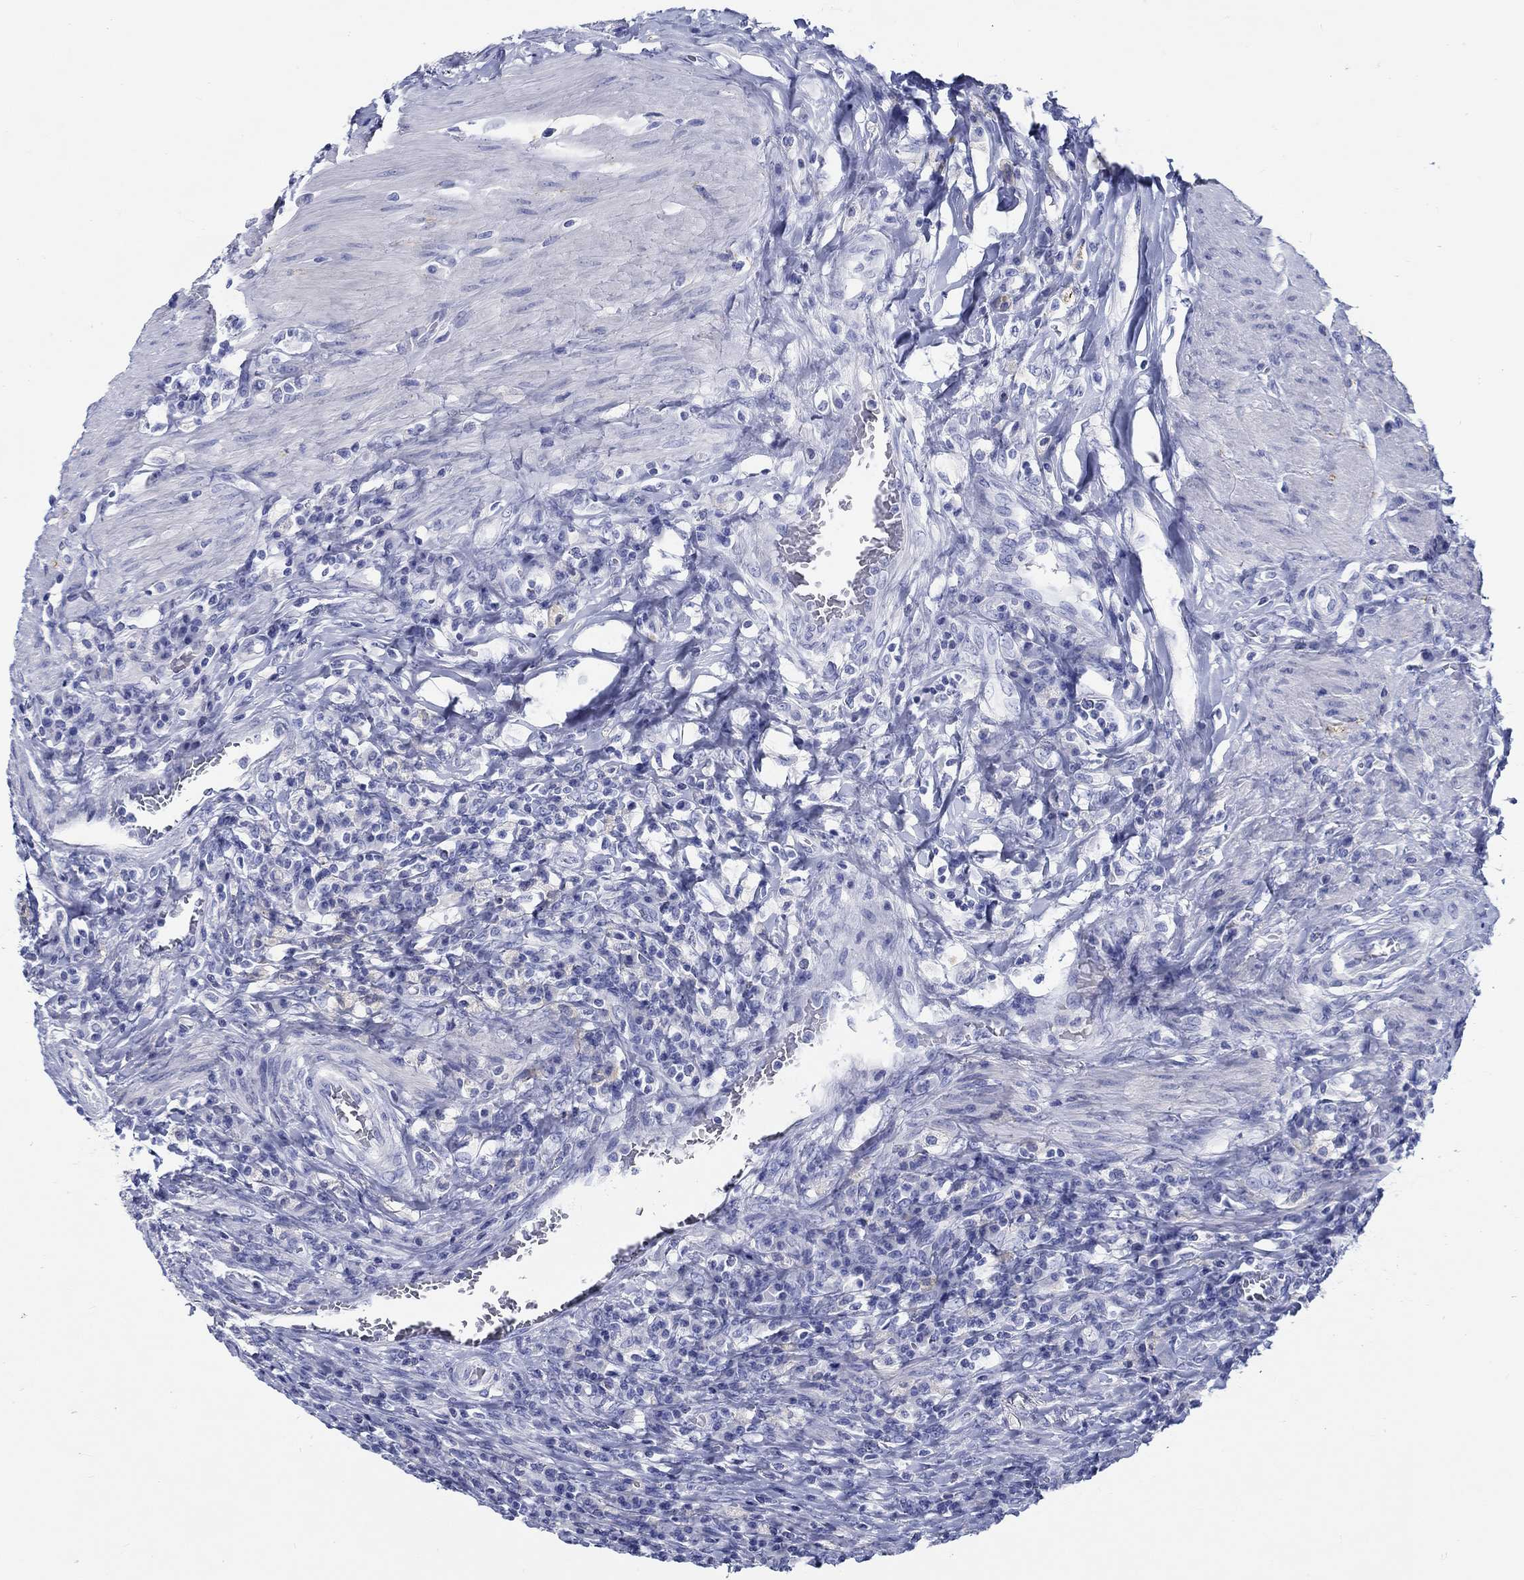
{"staining": {"intensity": "negative", "quantity": "none", "location": "none"}, "tissue": "colorectal cancer", "cell_type": "Tumor cells", "image_type": "cancer", "snomed": [{"axis": "morphology", "description": "Adenocarcinoma, NOS"}, {"axis": "topography", "description": "Colon"}], "caption": "Immunohistochemistry (IHC) of colorectal cancer exhibits no expression in tumor cells.", "gene": "FBXO2", "patient": {"sex": "female", "age": 86}}